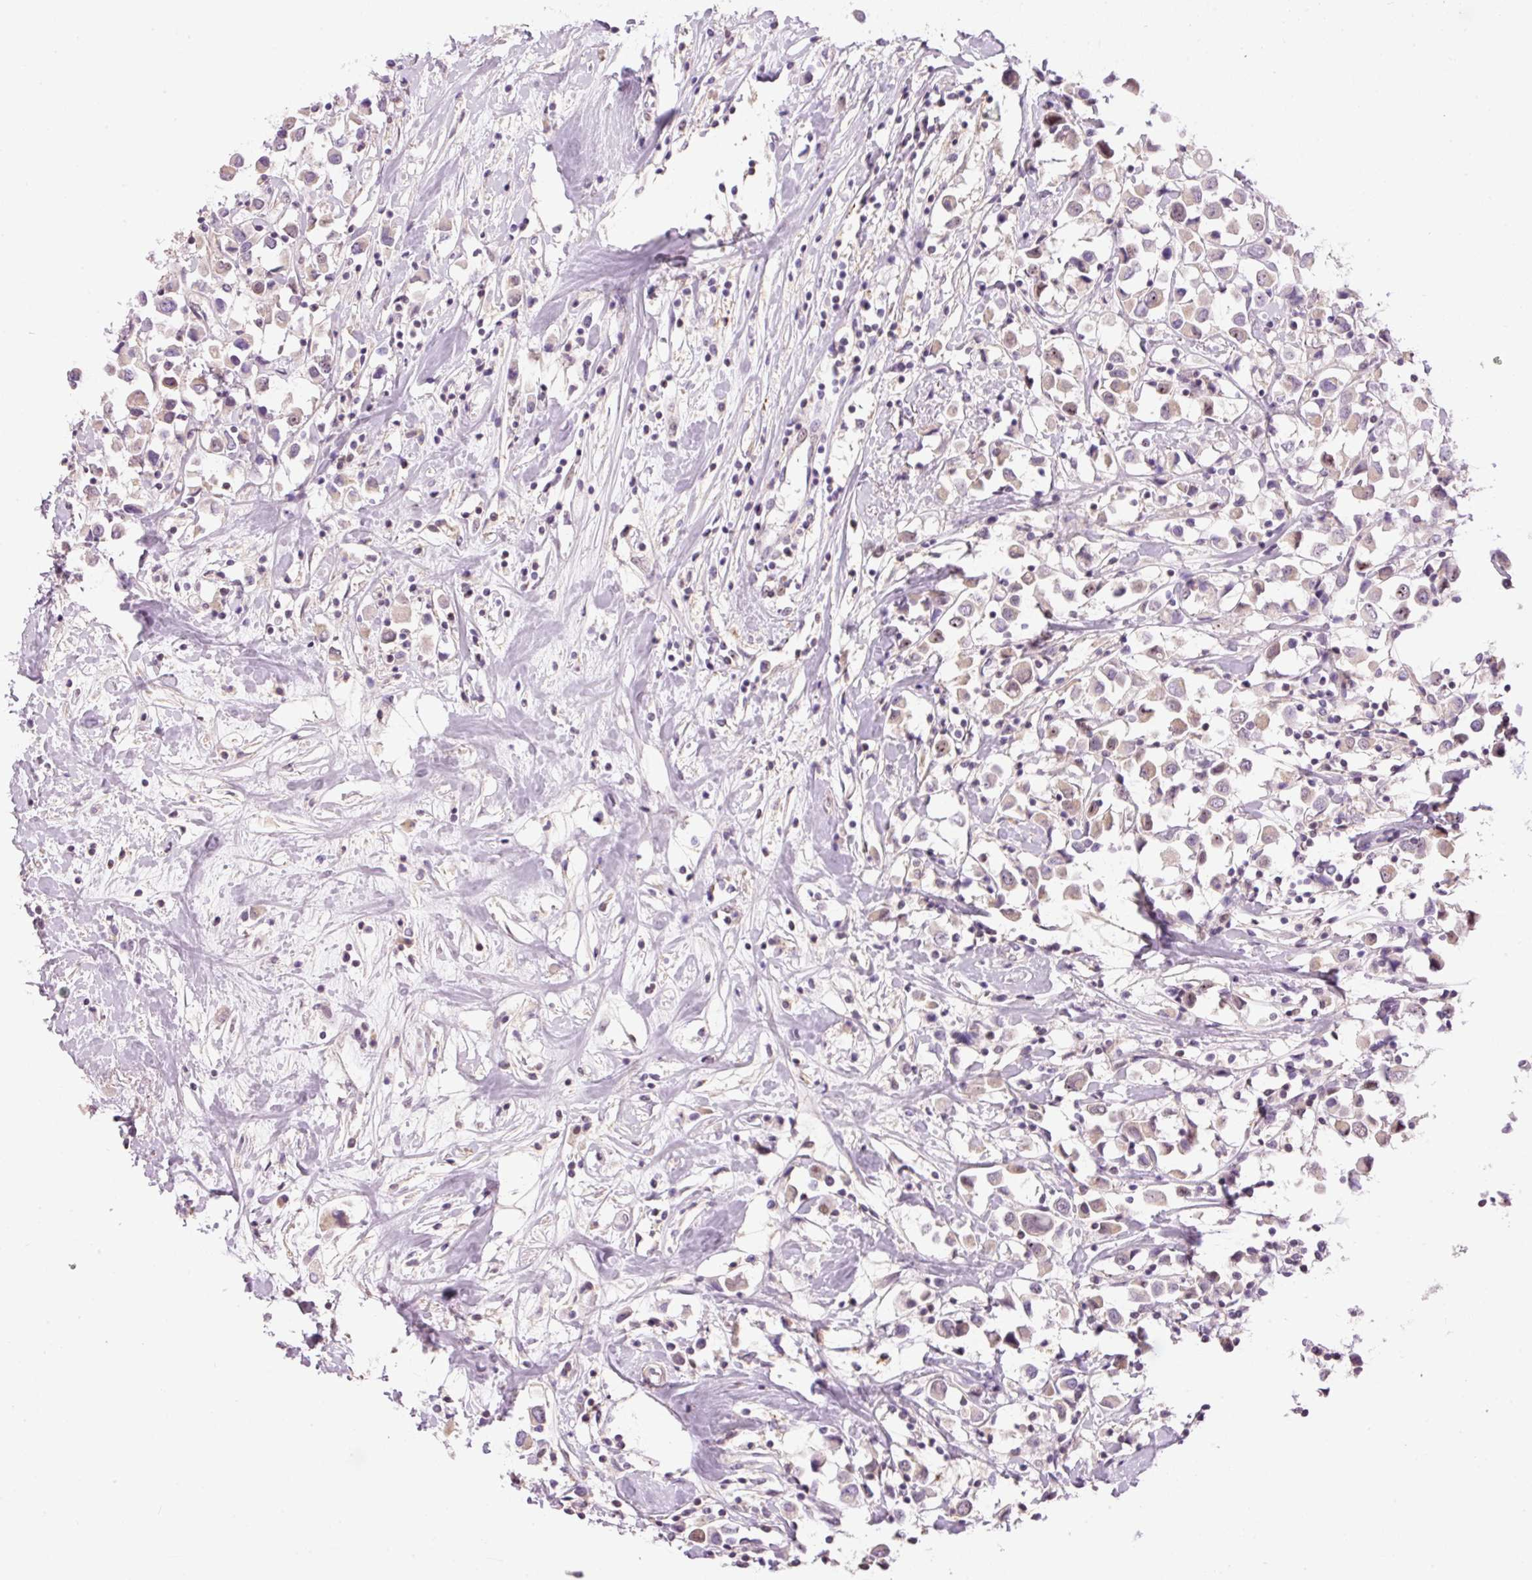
{"staining": {"intensity": "weak", "quantity": "<25%", "location": "cytoplasmic/membranous"}, "tissue": "breast cancer", "cell_type": "Tumor cells", "image_type": "cancer", "snomed": [{"axis": "morphology", "description": "Duct carcinoma"}, {"axis": "topography", "description": "Breast"}], "caption": "Immunohistochemical staining of human breast cancer (intraductal carcinoma) shows no significant expression in tumor cells. Nuclei are stained in blue.", "gene": "HNF1A", "patient": {"sex": "female", "age": 61}}